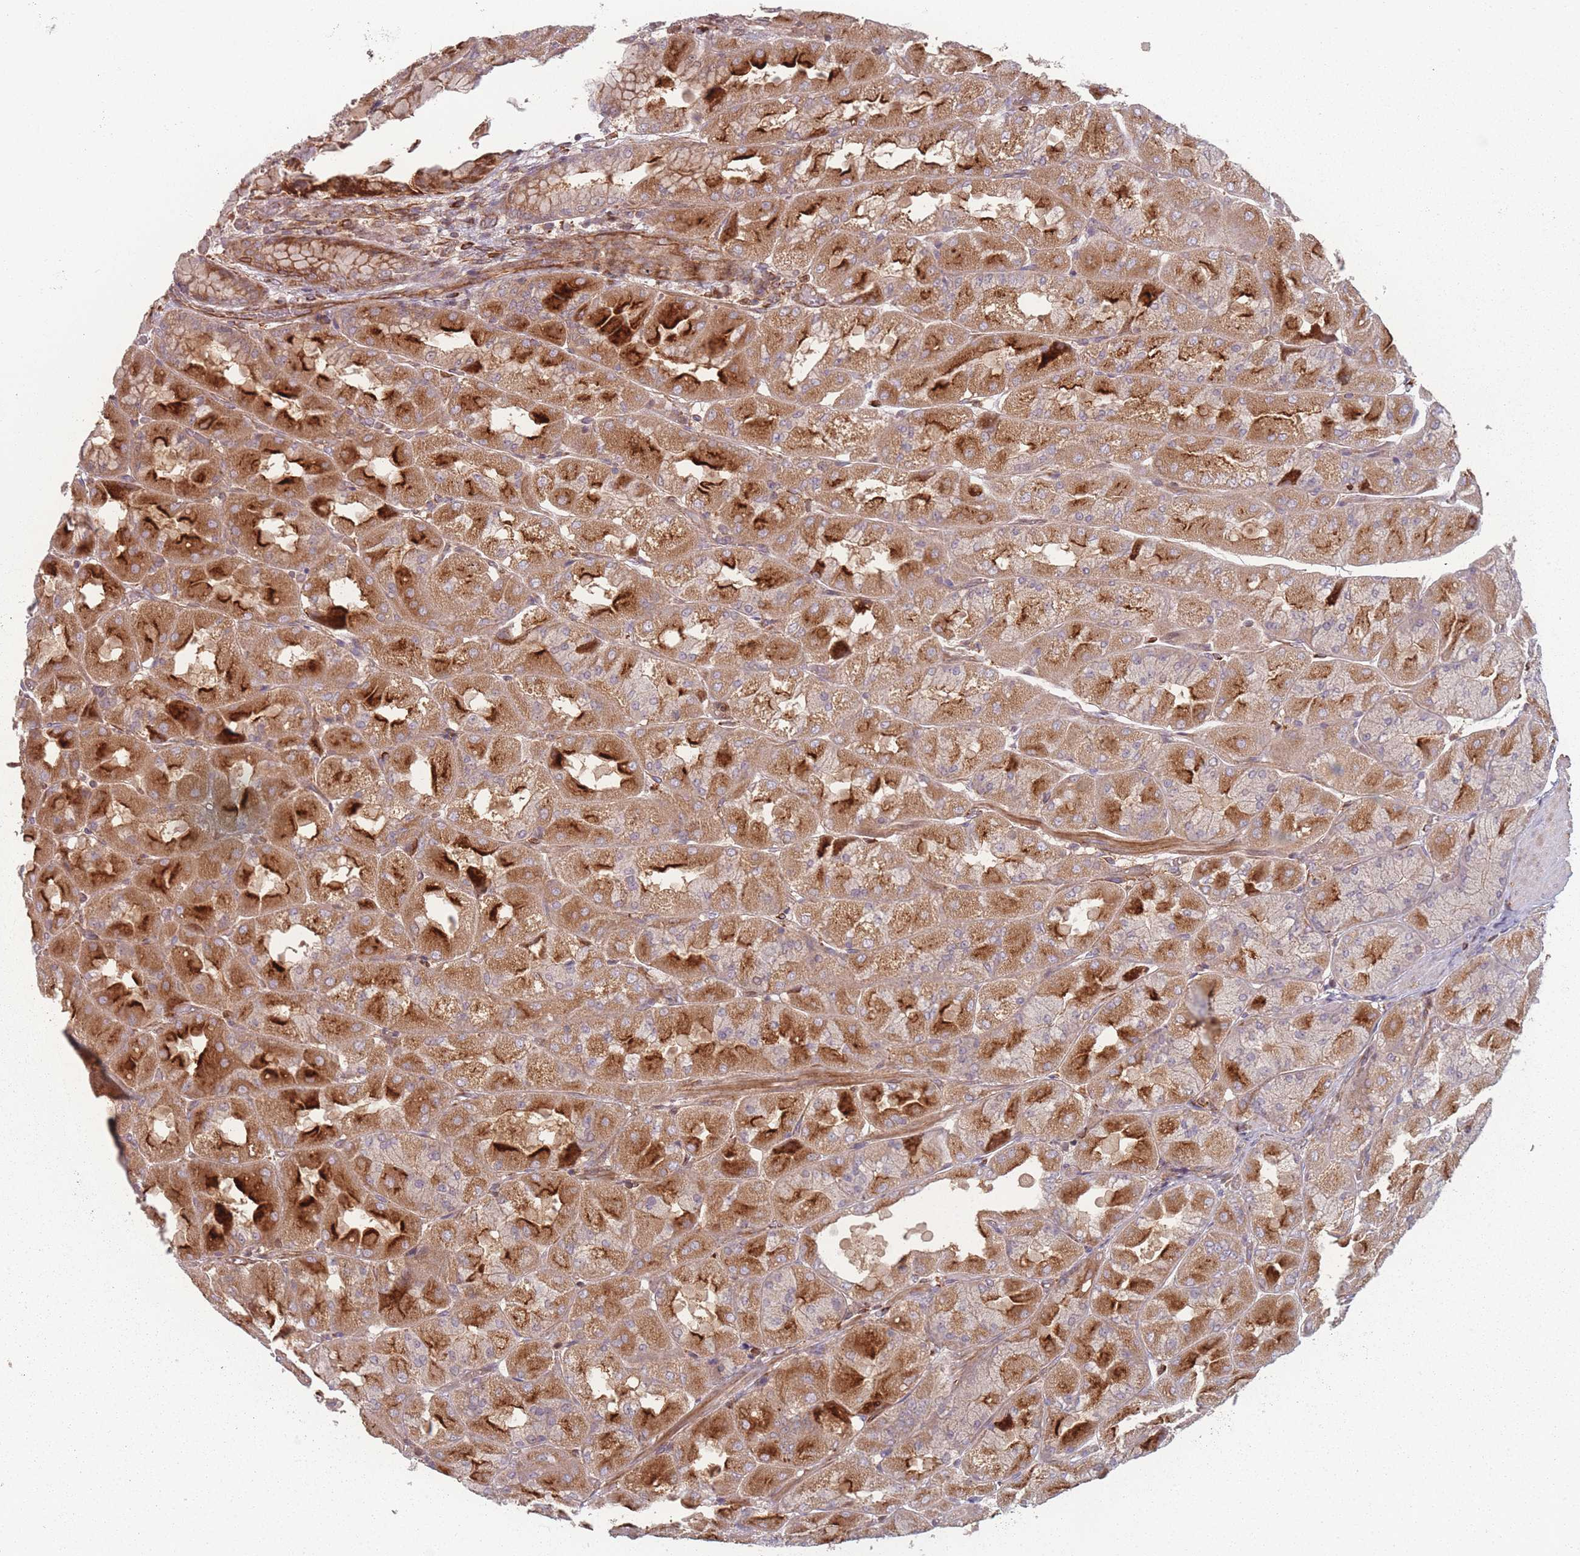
{"staining": {"intensity": "strong", "quantity": "25%-75%", "location": "cytoplasmic/membranous"}, "tissue": "stomach", "cell_type": "Glandular cells", "image_type": "normal", "snomed": [{"axis": "morphology", "description": "Normal tissue, NOS"}, {"axis": "topography", "description": "Stomach"}], "caption": "Immunohistochemical staining of unremarkable stomach displays high levels of strong cytoplasmic/membranous staining in approximately 25%-75% of glandular cells.", "gene": "EEF1AKMT2", "patient": {"sex": "female", "age": 61}}